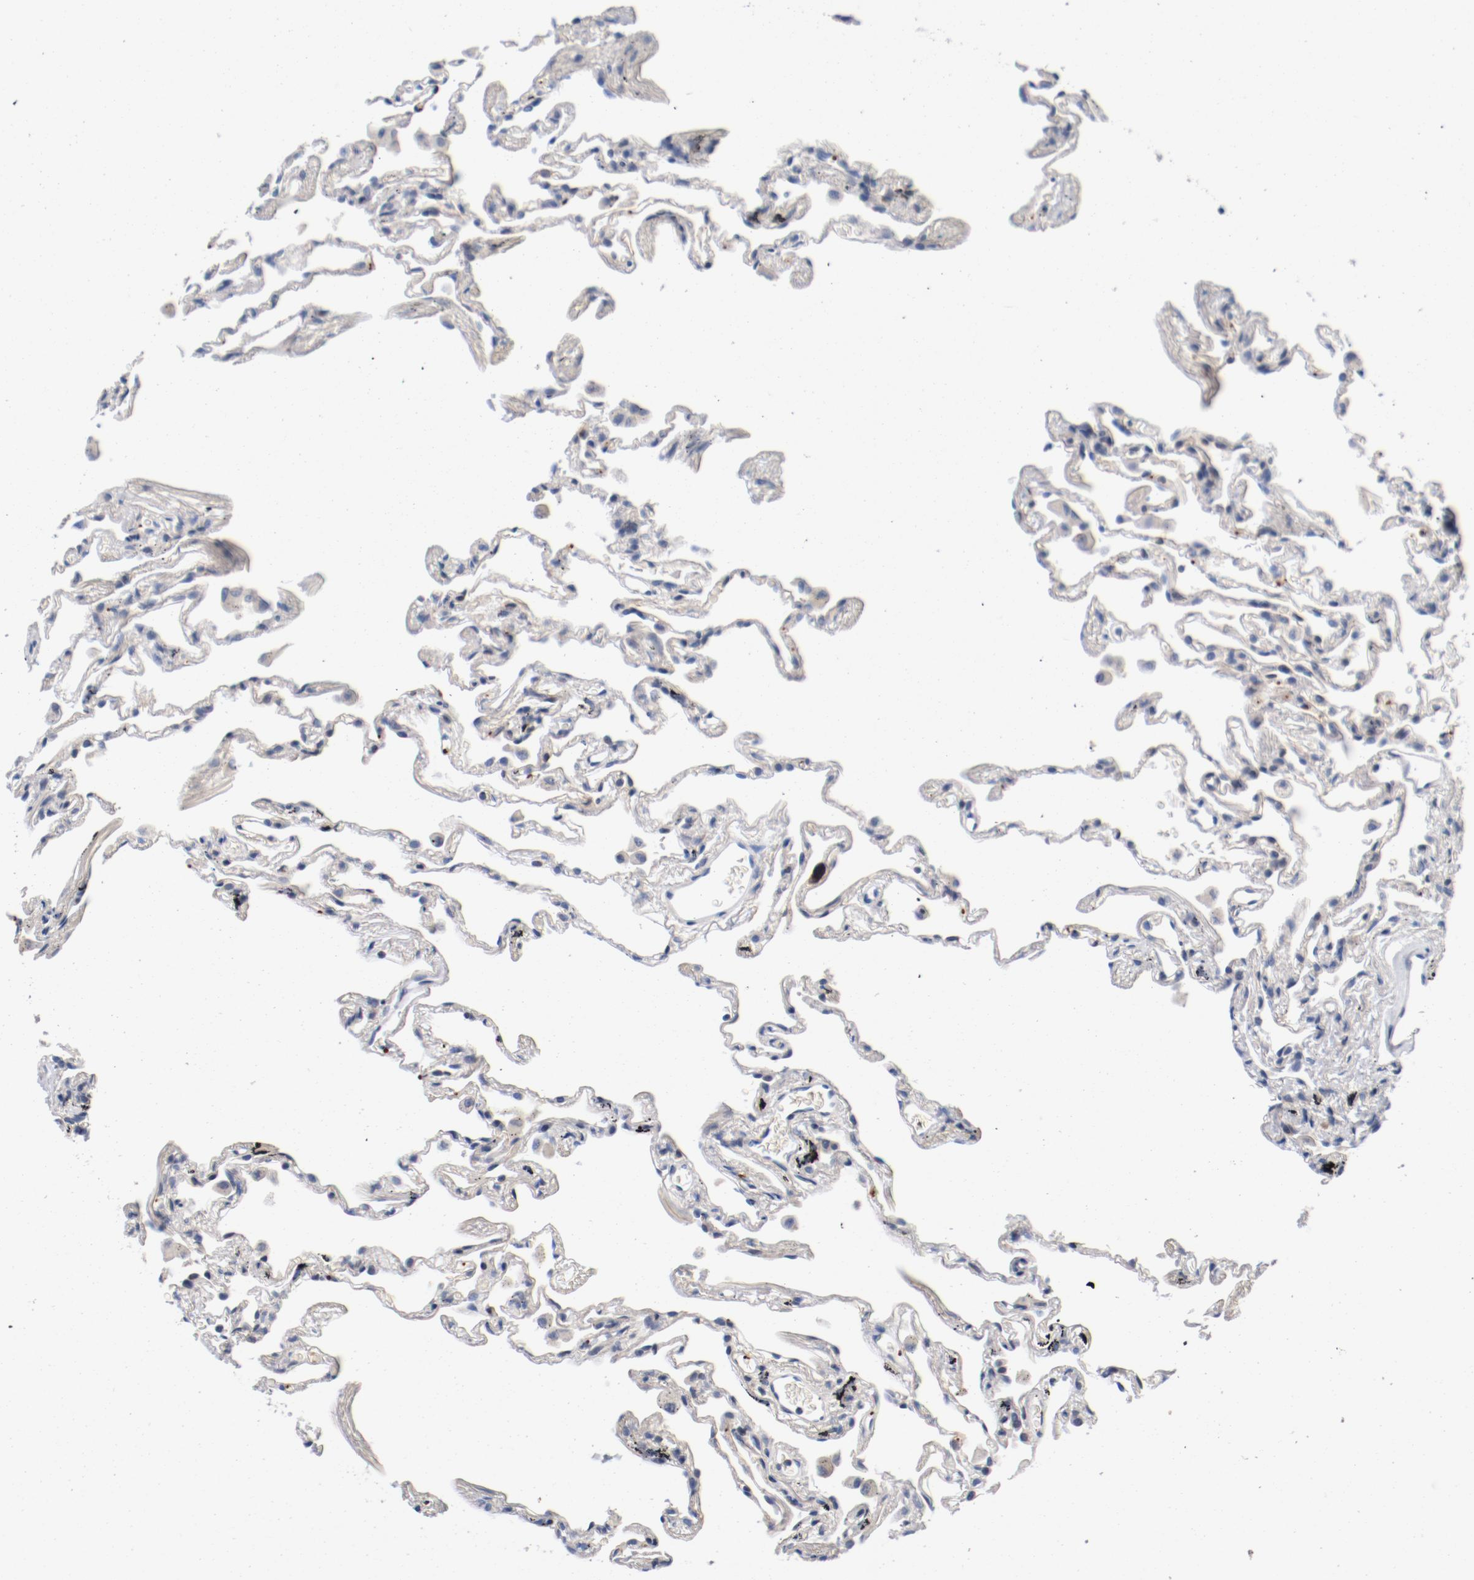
{"staining": {"intensity": "negative", "quantity": "none", "location": "none"}, "tissue": "lung", "cell_type": "Alveolar cells", "image_type": "normal", "snomed": [{"axis": "morphology", "description": "Normal tissue, NOS"}, {"axis": "morphology", "description": "Inflammation, NOS"}, {"axis": "topography", "description": "Lung"}], "caption": "A micrograph of human lung is negative for staining in alveolar cells. (DAB (3,3'-diaminobenzidine) immunohistochemistry (IHC) visualized using brightfield microscopy, high magnification).", "gene": "PIM1", "patient": {"sex": "male", "age": 69}}